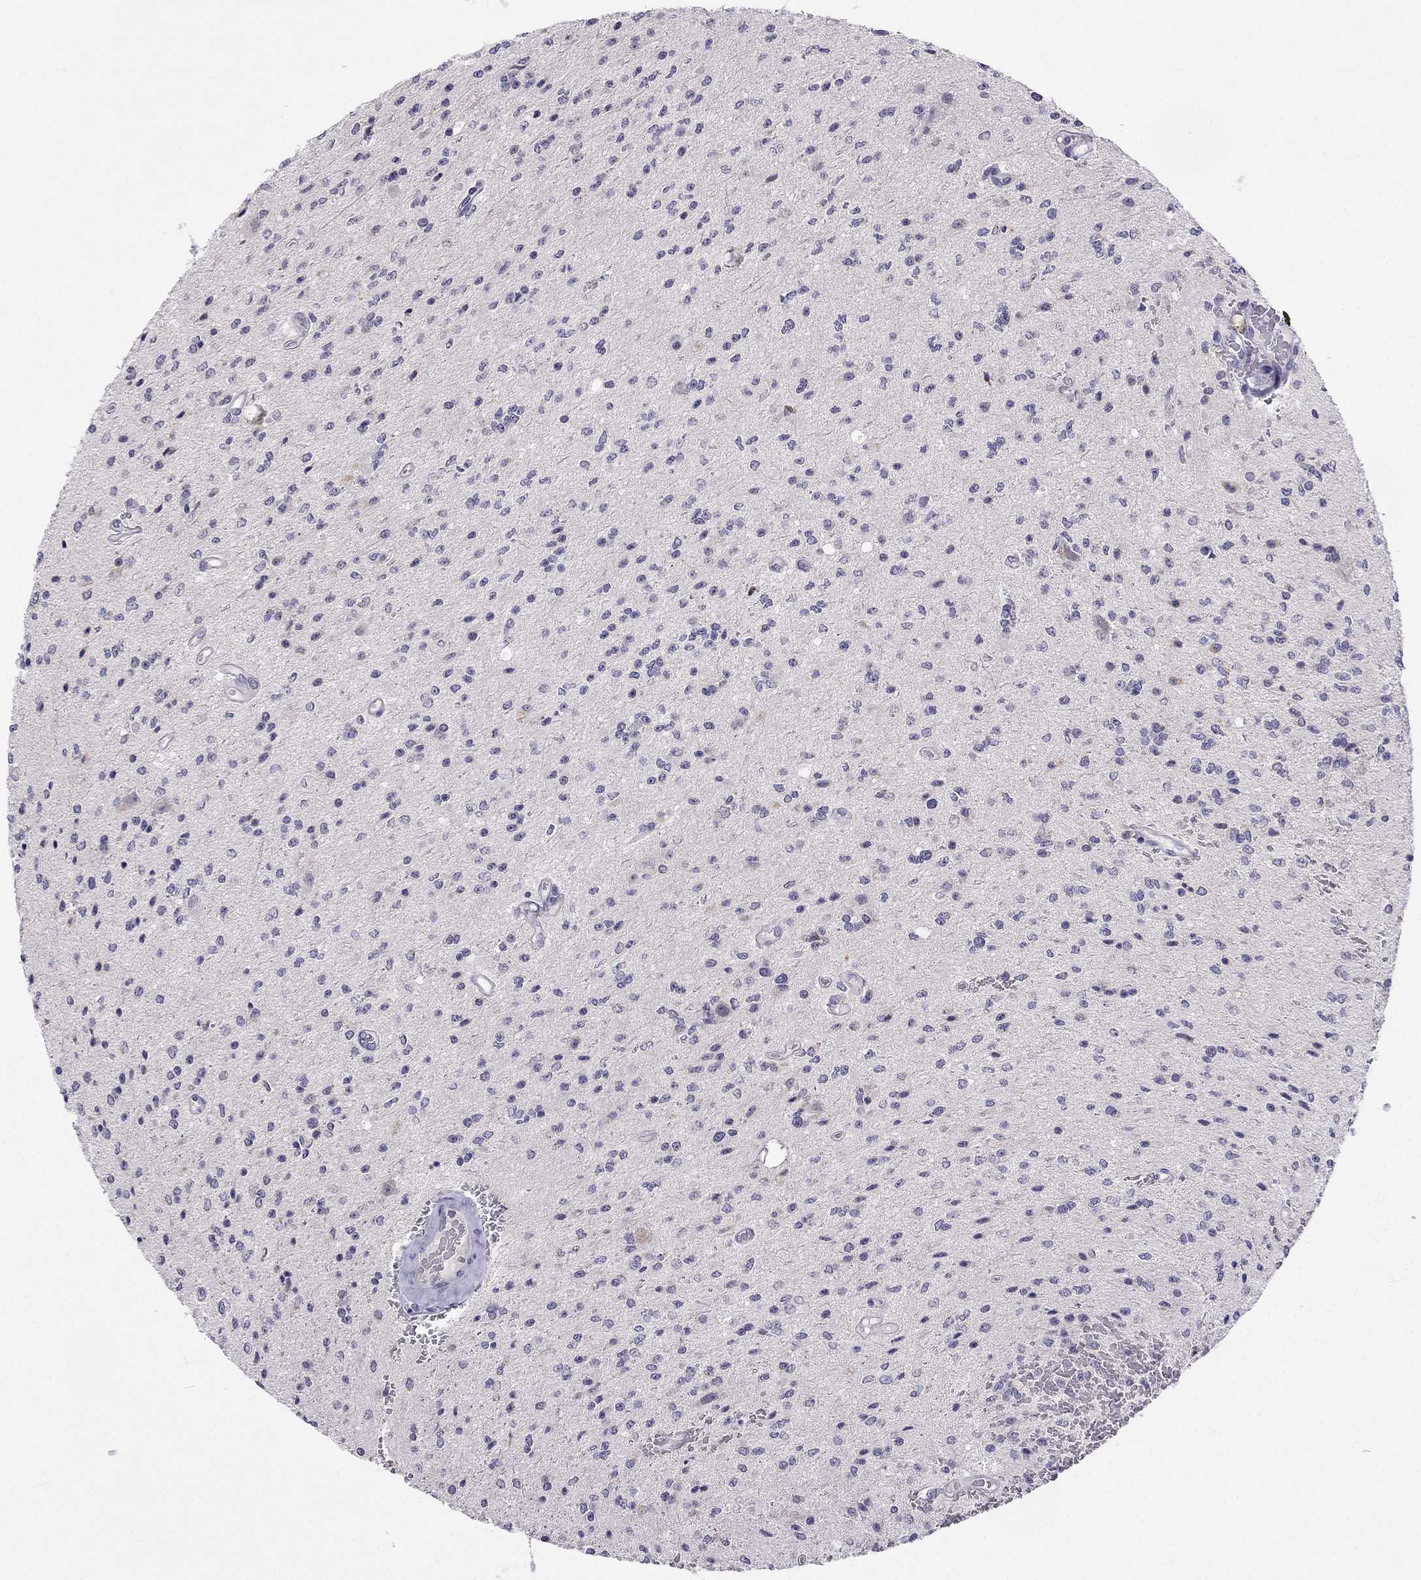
{"staining": {"intensity": "negative", "quantity": "none", "location": "none"}, "tissue": "glioma", "cell_type": "Tumor cells", "image_type": "cancer", "snomed": [{"axis": "morphology", "description": "Glioma, malignant, Low grade"}, {"axis": "topography", "description": "Brain"}], "caption": "Immunohistochemical staining of malignant glioma (low-grade) exhibits no significant staining in tumor cells.", "gene": "C5orf49", "patient": {"sex": "male", "age": 67}}